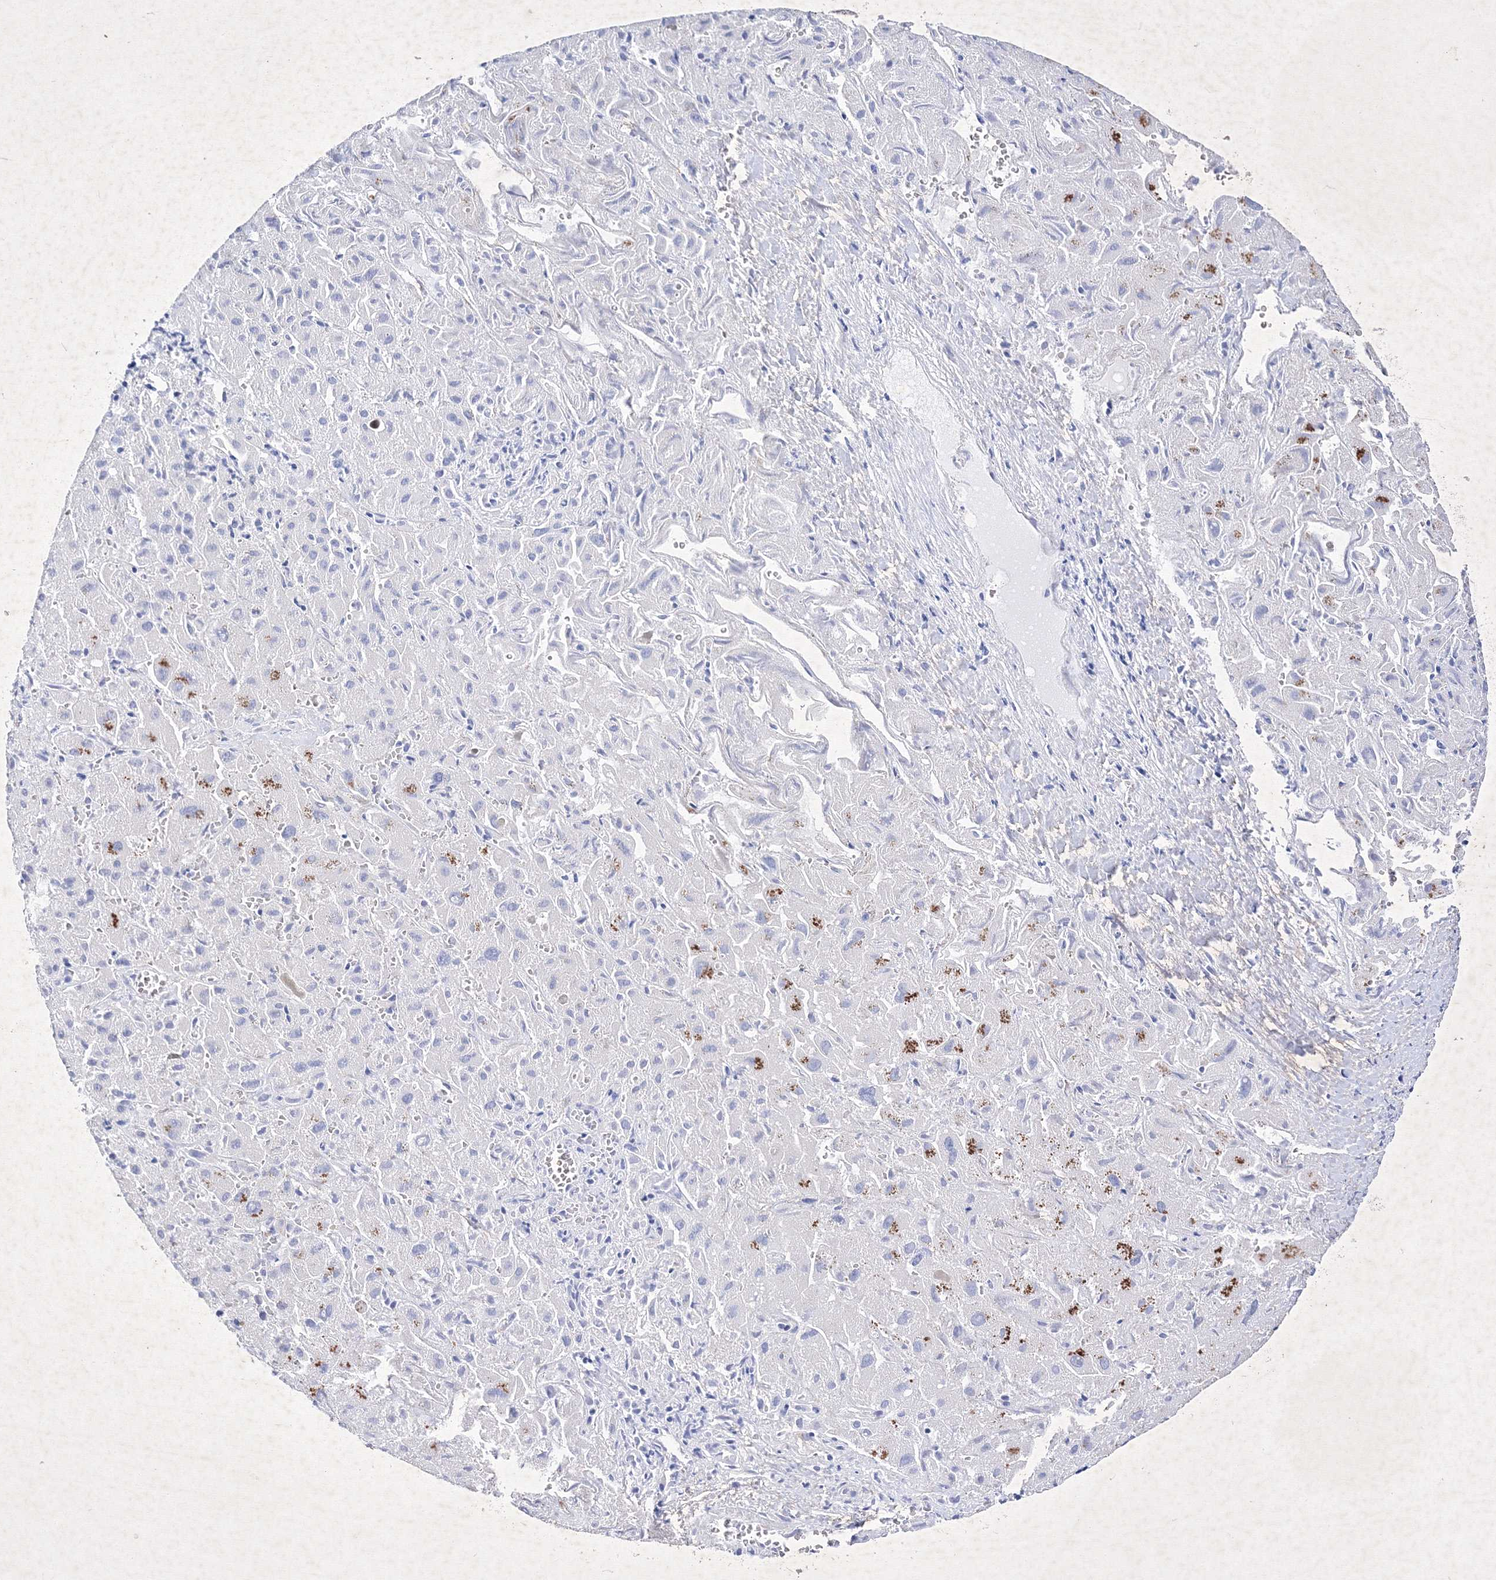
{"staining": {"intensity": "negative", "quantity": "none", "location": "none"}, "tissue": "liver cancer", "cell_type": "Tumor cells", "image_type": "cancer", "snomed": [{"axis": "morphology", "description": "Cholangiocarcinoma"}, {"axis": "topography", "description": "Liver"}], "caption": "A high-resolution histopathology image shows IHC staining of liver cholangiocarcinoma, which exhibits no significant staining in tumor cells.", "gene": "GPN1", "patient": {"sex": "female", "age": 52}}